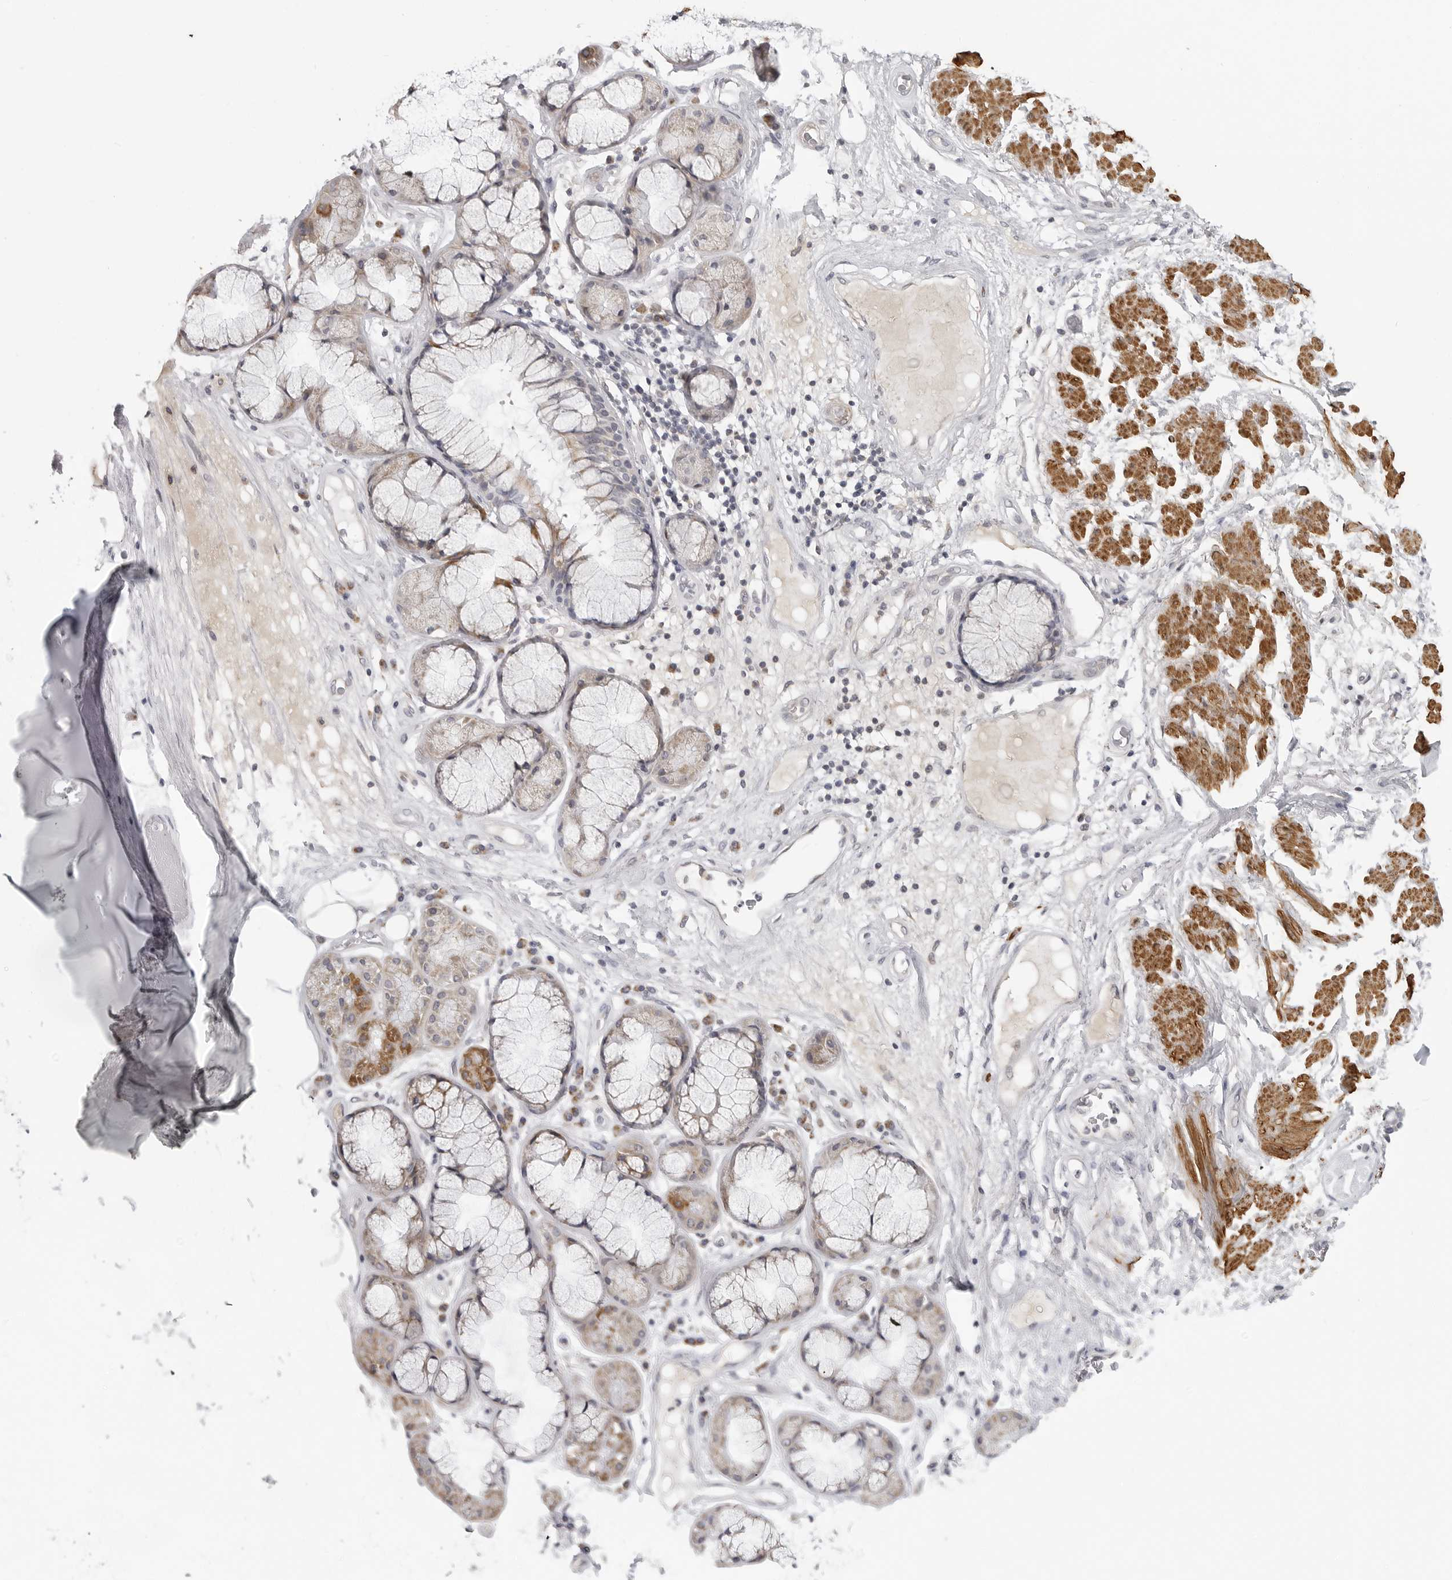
{"staining": {"intensity": "negative", "quantity": "none", "location": "none"}, "tissue": "adipose tissue", "cell_type": "Adipocytes", "image_type": "normal", "snomed": [{"axis": "morphology", "description": "Normal tissue, NOS"}, {"axis": "topography", "description": "Bronchus"}], "caption": "DAB immunohistochemical staining of unremarkable human adipose tissue displays no significant expression in adipocytes.", "gene": "MAP7D1", "patient": {"sex": "male", "age": 66}}